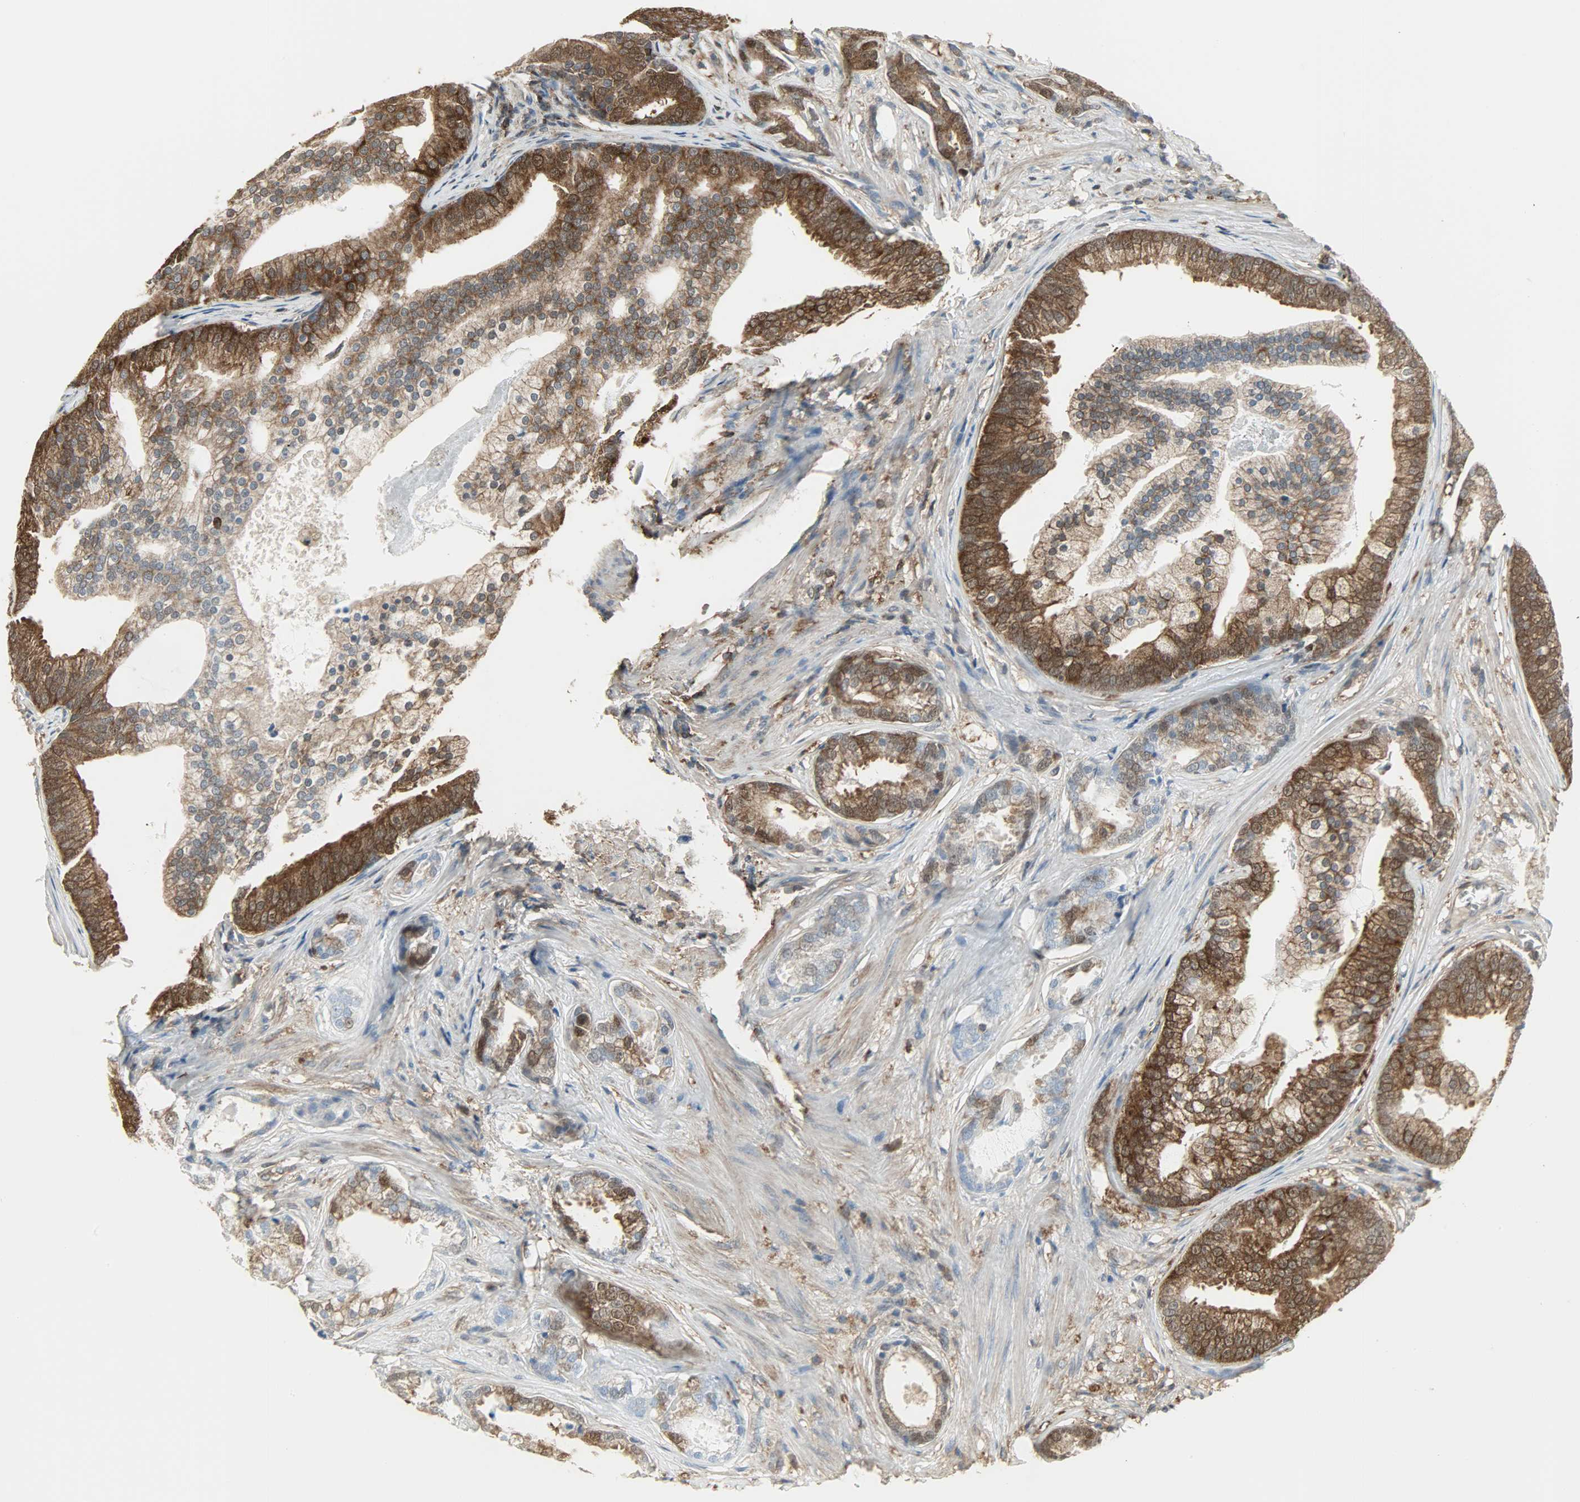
{"staining": {"intensity": "strong", "quantity": "25%-75%", "location": "cytoplasmic/membranous,nuclear"}, "tissue": "prostate cancer", "cell_type": "Tumor cells", "image_type": "cancer", "snomed": [{"axis": "morphology", "description": "Adenocarcinoma, Low grade"}, {"axis": "topography", "description": "Prostate"}], "caption": "An IHC image of neoplastic tissue is shown. Protein staining in brown labels strong cytoplasmic/membranous and nuclear positivity in low-grade adenocarcinoma (prostate) within tumor cells. The staining was performed using DAB (3,3'-diaminobenzidine) to visualize the protein expression in brown, while the nuclei were stained in blue with hematoxylin (Magnification: 20x).", "gene": "LDHB", "patient": {"sex": "male", "age": 58}}